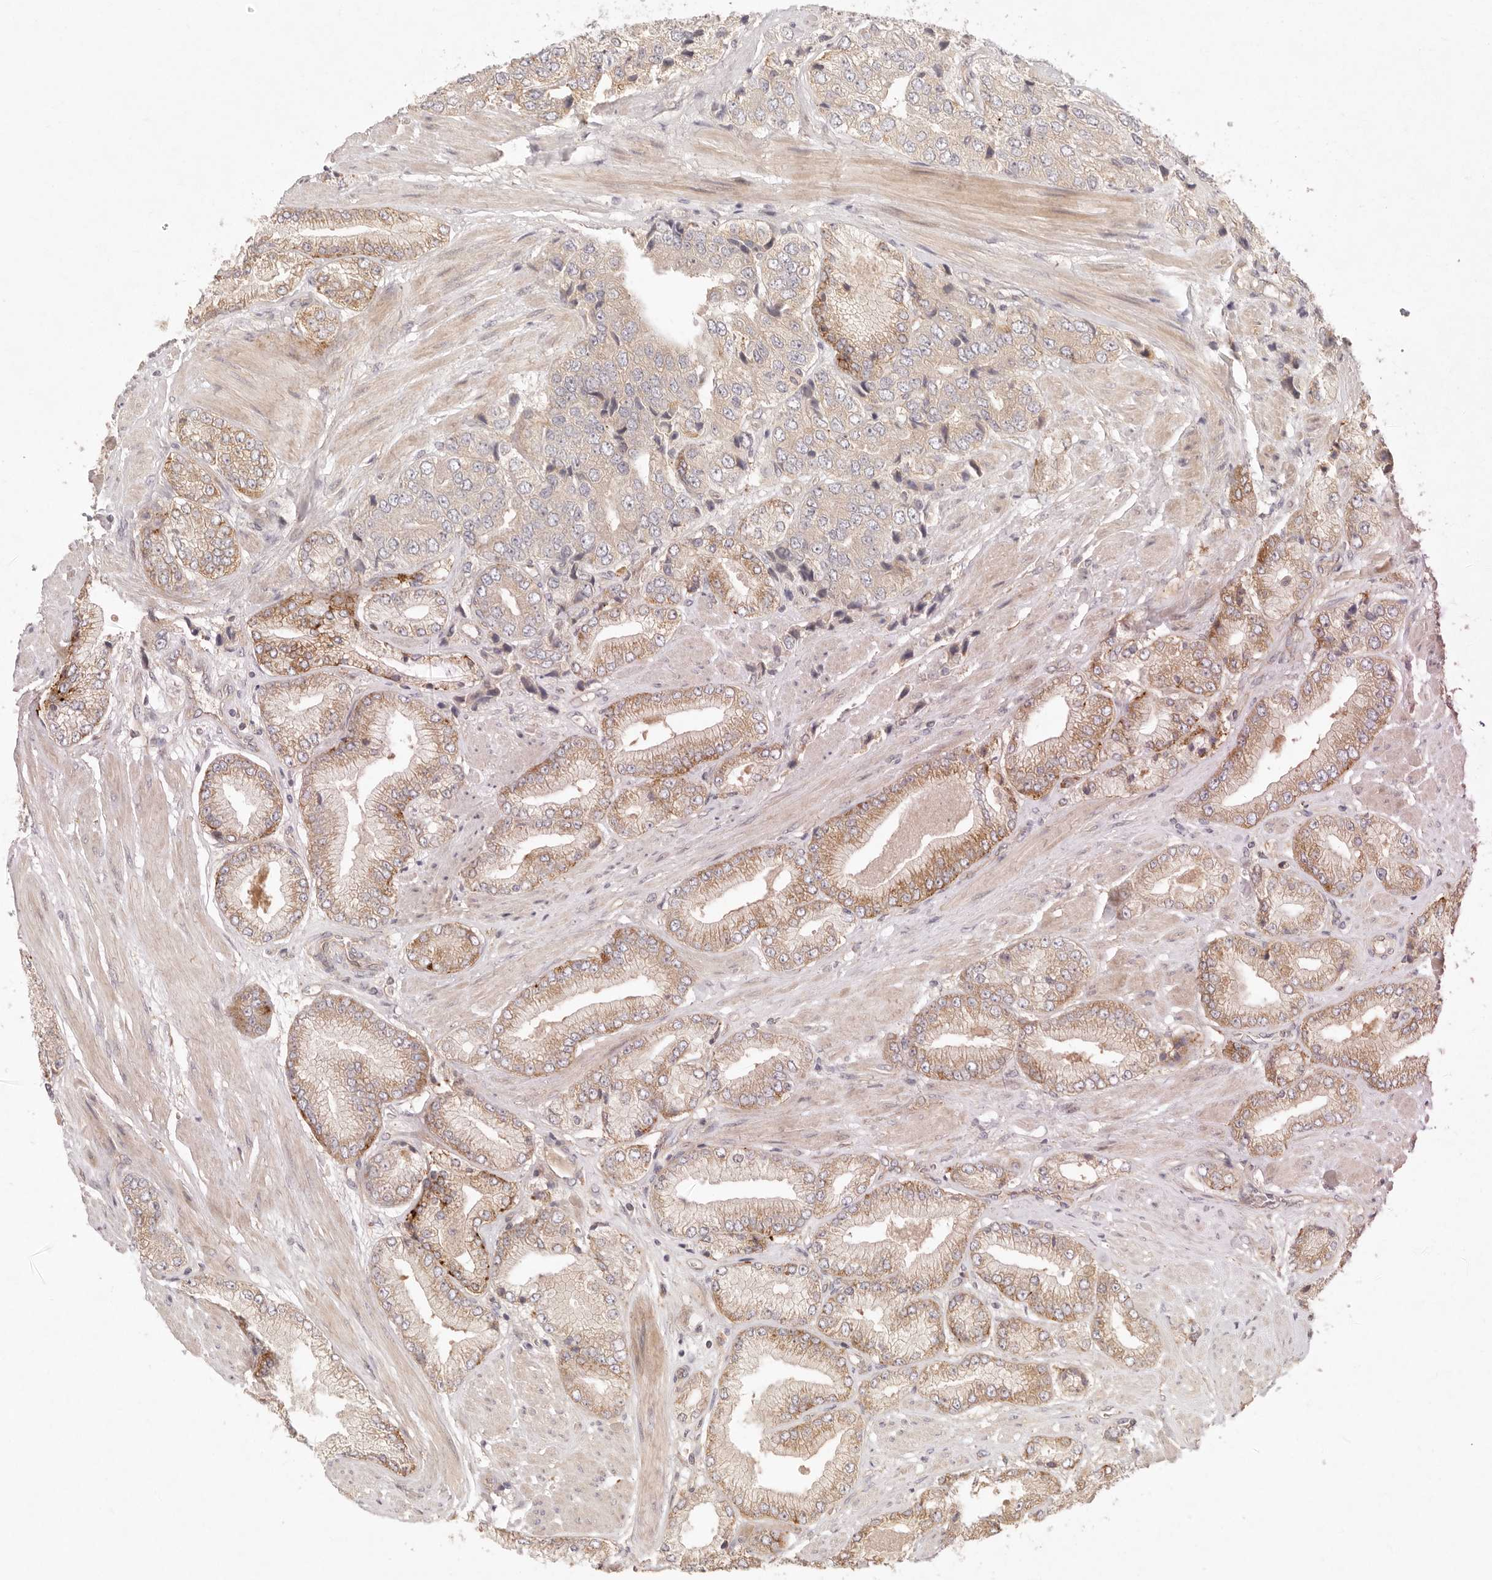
{"staining": {"intensity": "moderate", "quantity": "25%-75%", "location": "cytoplasmic/membranous"}, "tissue": "prostate cancer", "cell_type": "Tumor cells", "image_type": "cancer", "snomed": [{"axis": "morphology", "description": "Adenocarcinoma, High grade"}, {"axis": "topography", "description": "Prostate"}], "caption": "Immunohistochemistry histopathology image of high-grade adenocarcinoma (prostate) stained for a protein (brown), which exhibits medium levels of moderate cytoplasmic/membranous staining in about 25%-75% of tumor cells.", "gene": "PPP1R3B", "patient": {"sex": "male", "age": 50}}